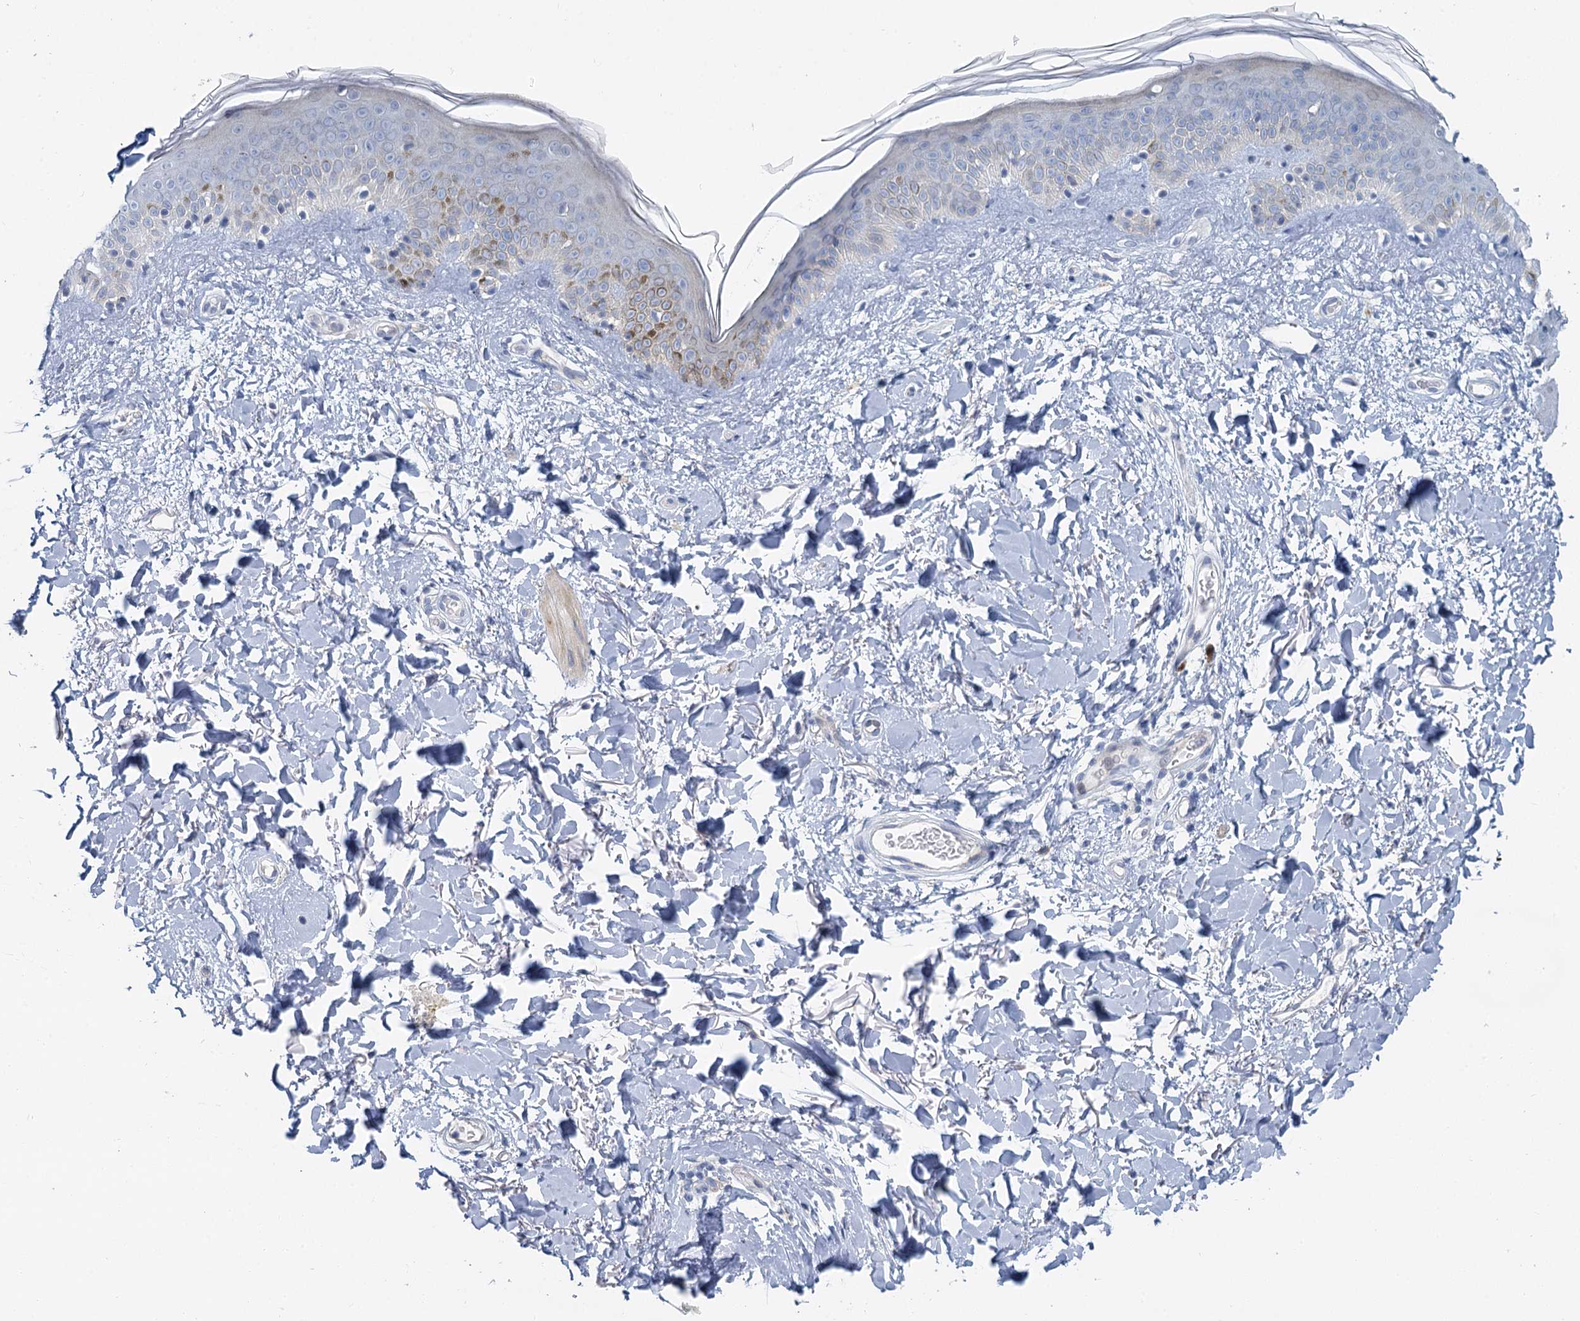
{"staining": {"intensity": "negative", "quantity": "none", "location": "none"}, "tissue": "skin", "cell_type": "Fibroblasts", "image_type": "normal", "snomed": [{"axis": "morphology", "description": "Normal tissue, NOS"}, {"axis": "topography", "description": "Skin"}], "caption": "Fibroblasts show no significant protein staining in normal skin.", "gene": "ACRBP", "patient": {"sex": "female", "age": 58}}